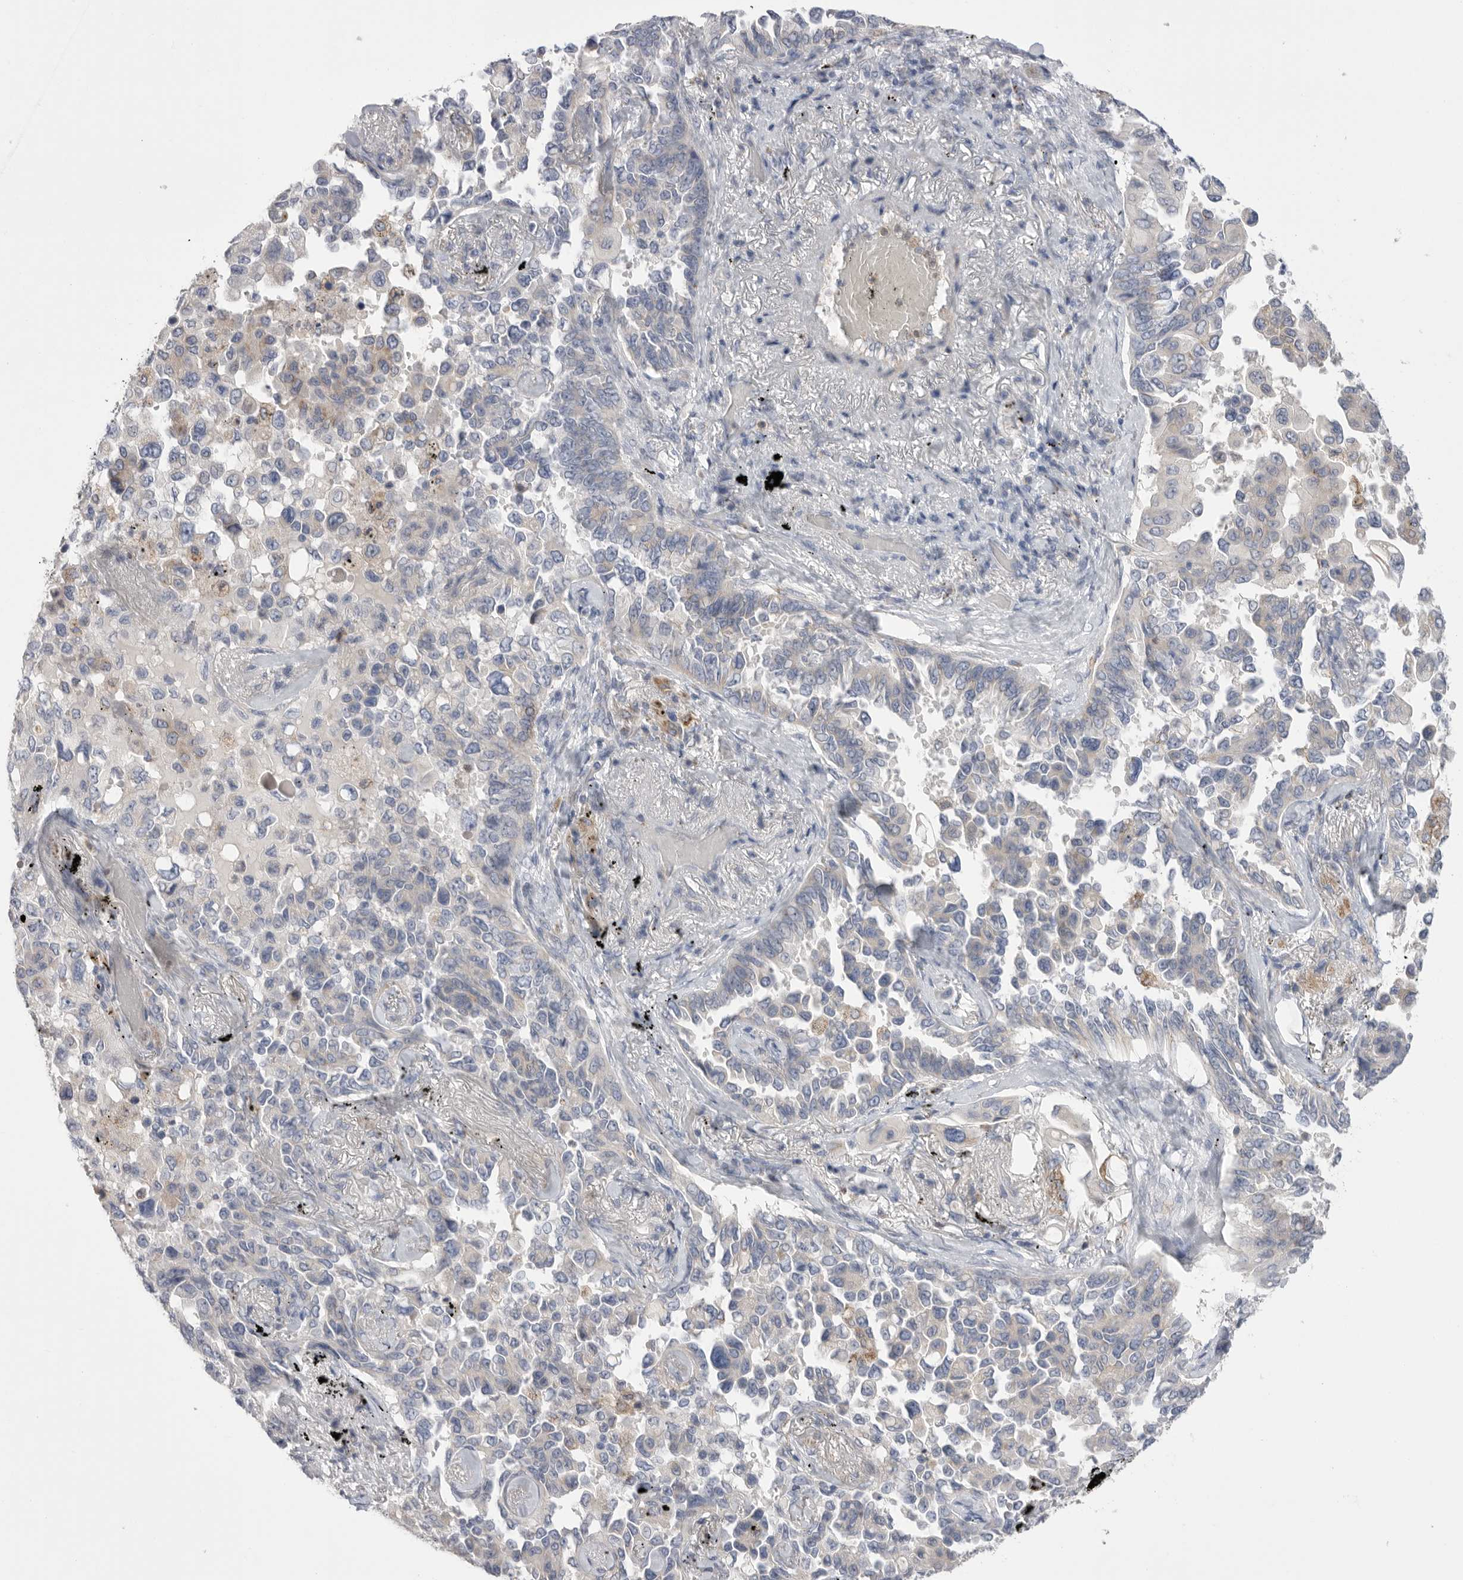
{"staining": {"intensity": "negative", "quantity": "none", "location": "none"}, "tissue": "lung cancer", "cell_type": "Tumor cells", "image_type": "cancer", "snomed": [{"axis": "morphology", "description": "Adenocarcinoma, NOS"}, {"axis": "topography", "description": "Lung"}], "caption": "A high-resolution photomicrograph shows immunohistochemistry staining of lung adenocarcinoma, which shows no significant expression in tumor cells.", "gene": "CCDC126", "patient": {"sex": "female", "age": 67}}